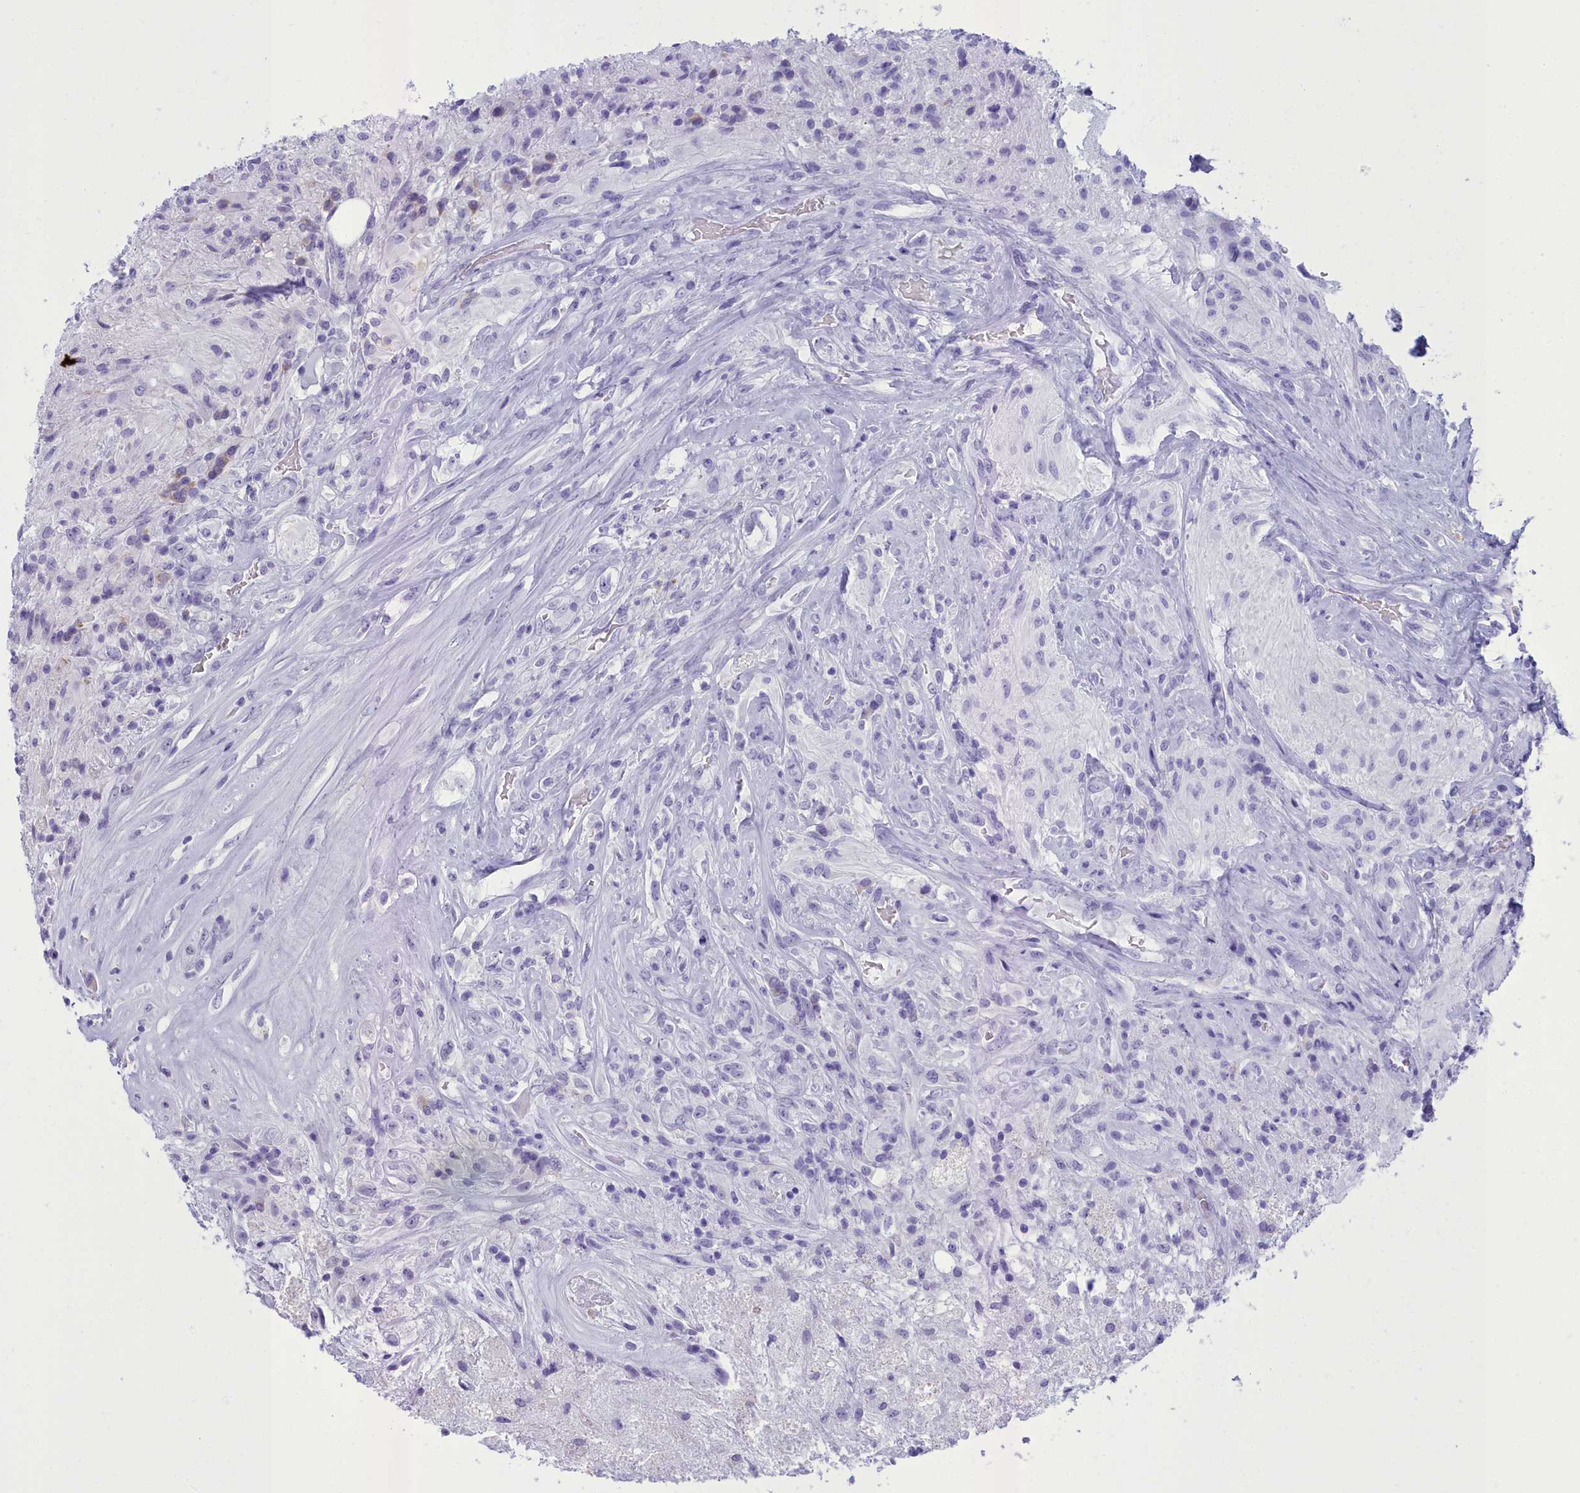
{"staining": {"intensity": "negative", "quantity": "none", "location": "none"}, "tissue": "glioma", "cell_type": "Tumor cells", "image_type": "cancer", "snomed": [{"axis": "morphology", "description": "Glioma, malignant, High grade"}, {"axis": "topography", "description": "Brain"}], "caption": "Protein analysis of glioma exhibits no significant positivity in tumor cells.", "gene": "CEACAM19", "patient": {"sex": "male", "age": 56}}